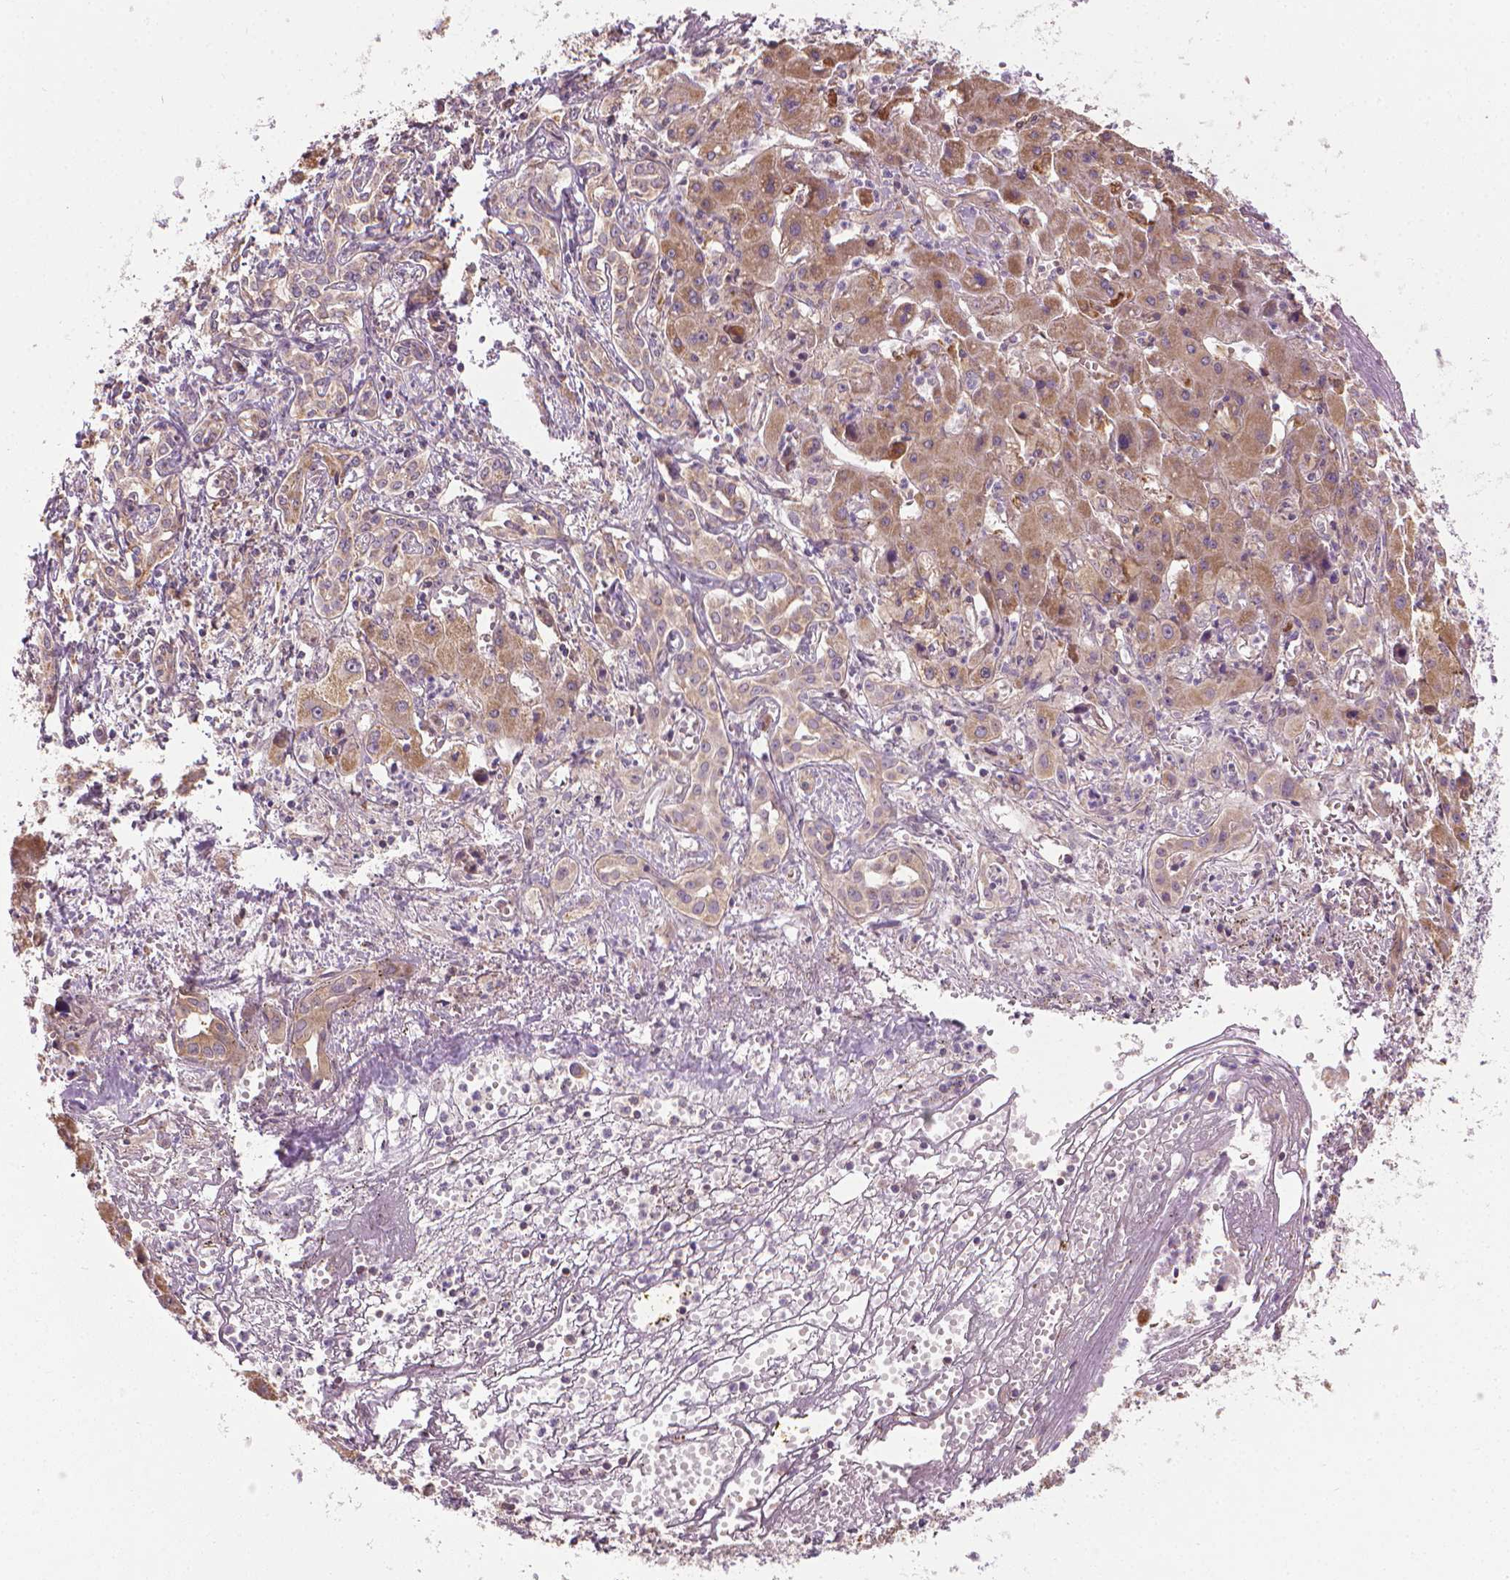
{"staining": {"intensity": "weak", "quantity": ">75%", "location": "cytoplasmic/membranous"}, "tissue": "liver cancer", "cell_type": "Tumor cells", "image_type": "cancer", "snomed": [{"axis": "morphology", "description": "Cholangiocarcinoma"}, {"axis": "topography", "description": "Liver"}], "caption": "Human cholangiocarcinoma (liver) stained for a protein (brown) exhibits weak cytoplasmic/membranous positive staining in approximately >75% of tumor cells.", "gene": "PRAG1", "patient": {"sex": "female", "age": 64}}